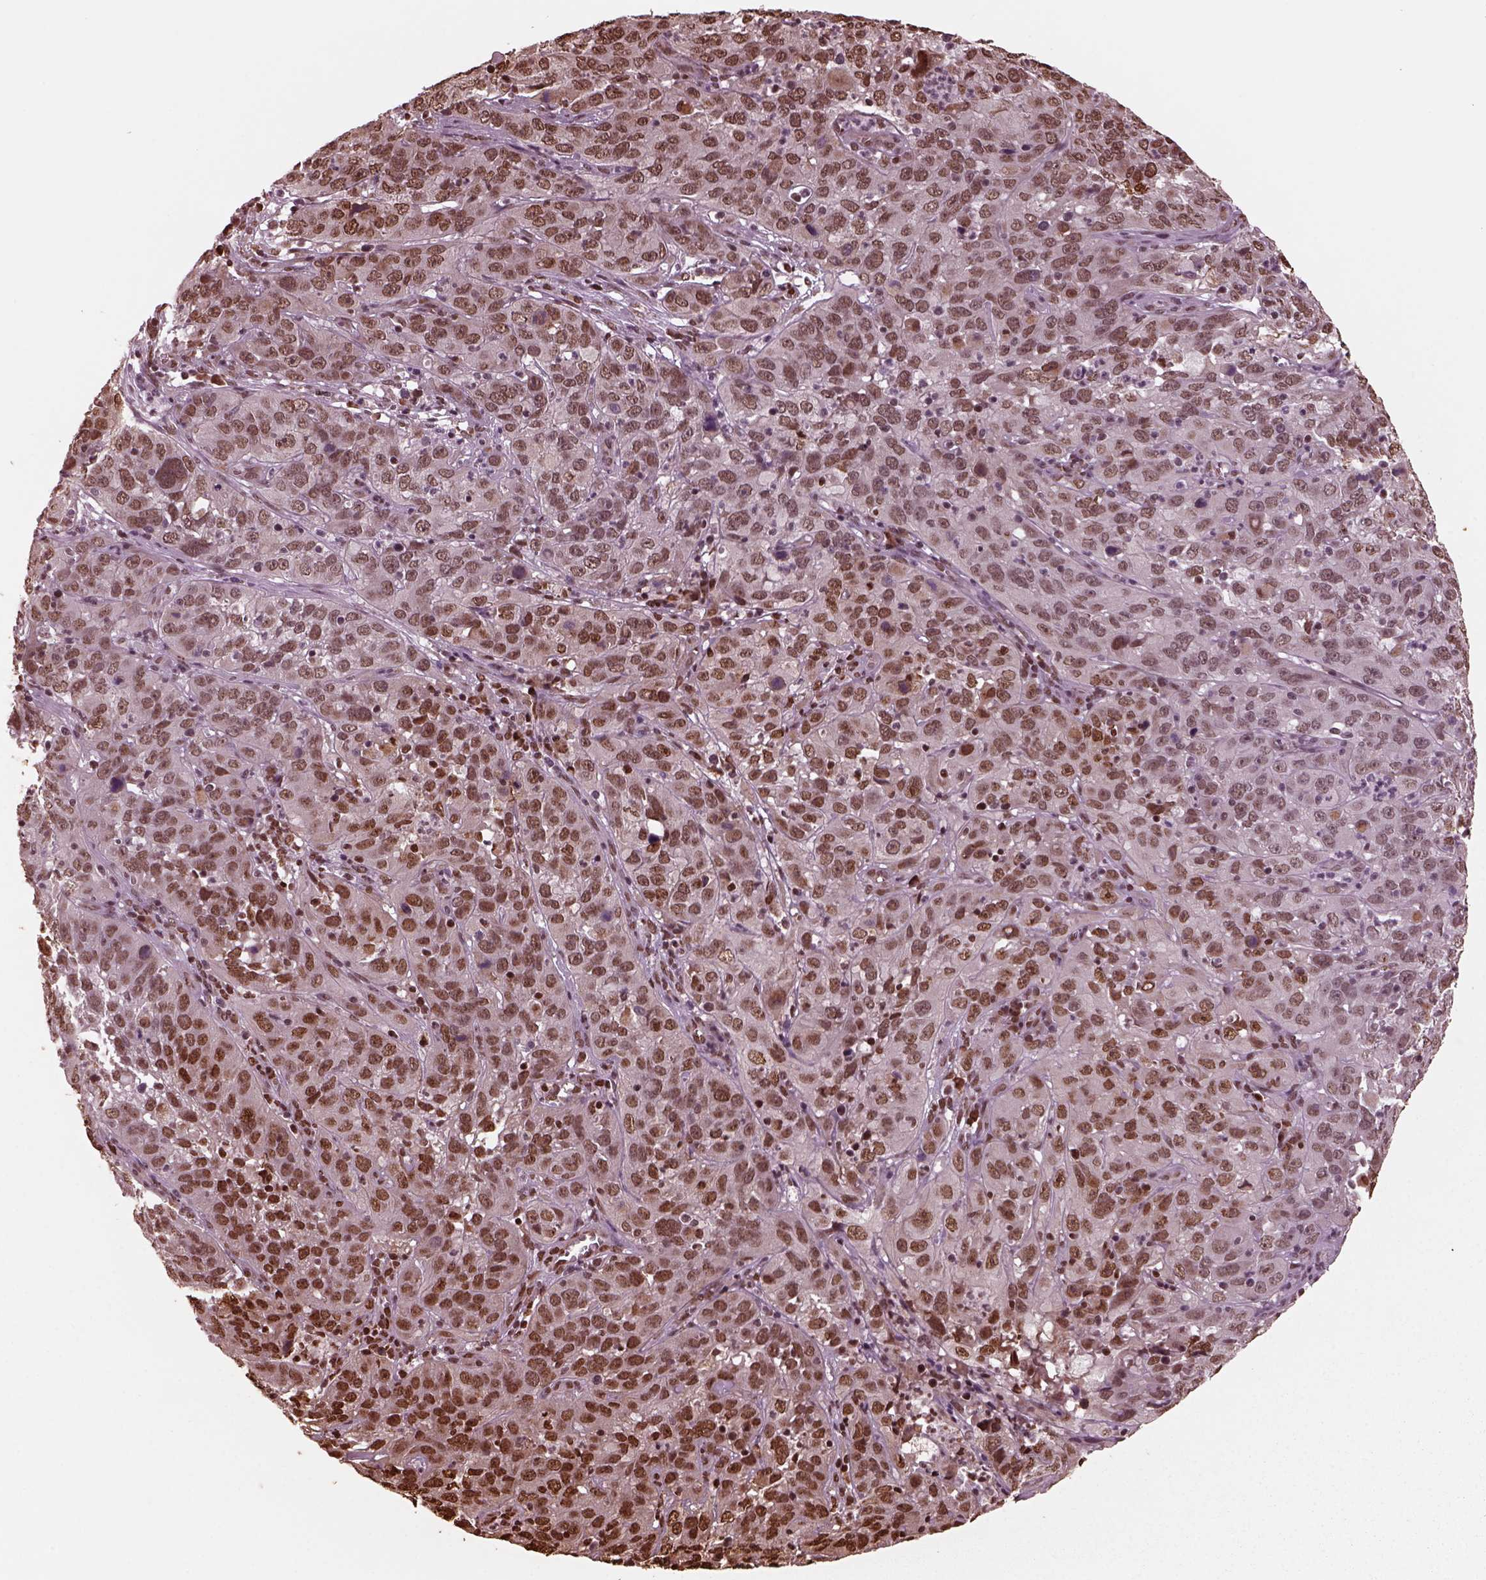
{"staining": {"intensity": "moderate", "quantity": ">75%", "location": "nuclear"}, "tissue": "cervical cancer", "cell_type": "Tumor cells", "image_type": "cancer", "snomed": [{"axis": "morphology", "description": "Squamous cell carcinoma, NOS"}, {"axis": "topography", "description": "Cervix"}], "caption": "The photomicrograph displays a brown stain indicating the presence of a protein in the nuclear of tumor cells in squamous cell carcinoma (cervical). Ihc stains the protein in brown and the nuclei are stained blue.", "gene": "NSD1", "patient": {"sex": "female", "age": 32}}